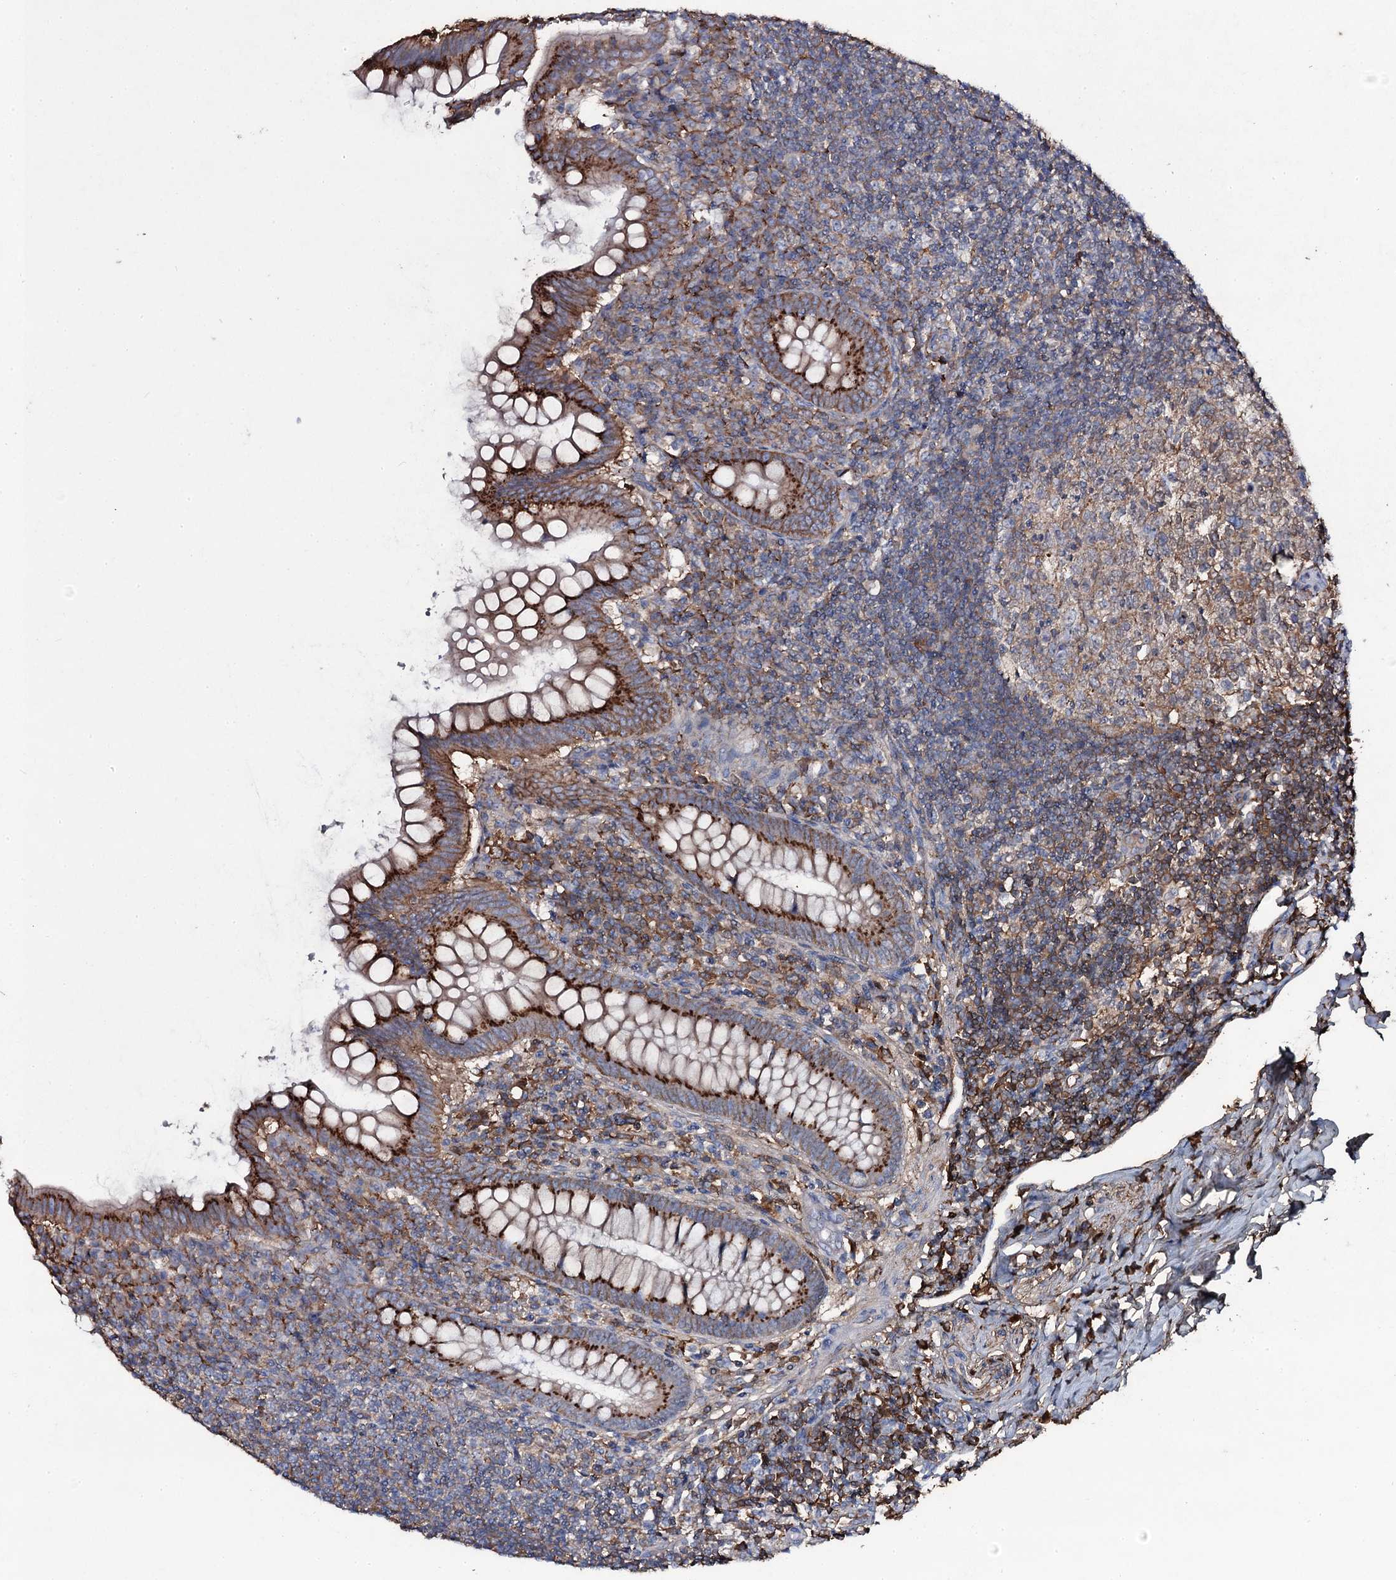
{"staining": {"intensity": "strong", "quantity": ">75%", "location": "cytoplasmic/membranous"}, "tissue": "appendix", "cell_type": "Glandular cells", "image_type": "normal", "snomed": [{"axis": "morphology", "description": "Normal tissue, NOS"}, {"axis": "topography", "description": "Appendix"}], "caption": "This histopathology image exhibits immunohistochemistry (IHC) staining of unremarkable appendix, with high strong cytoplasmic/membranous staining in about >75% of glandular cells.", "gene": "EDN1", "patient": {"sex": "female", "age": 33}}